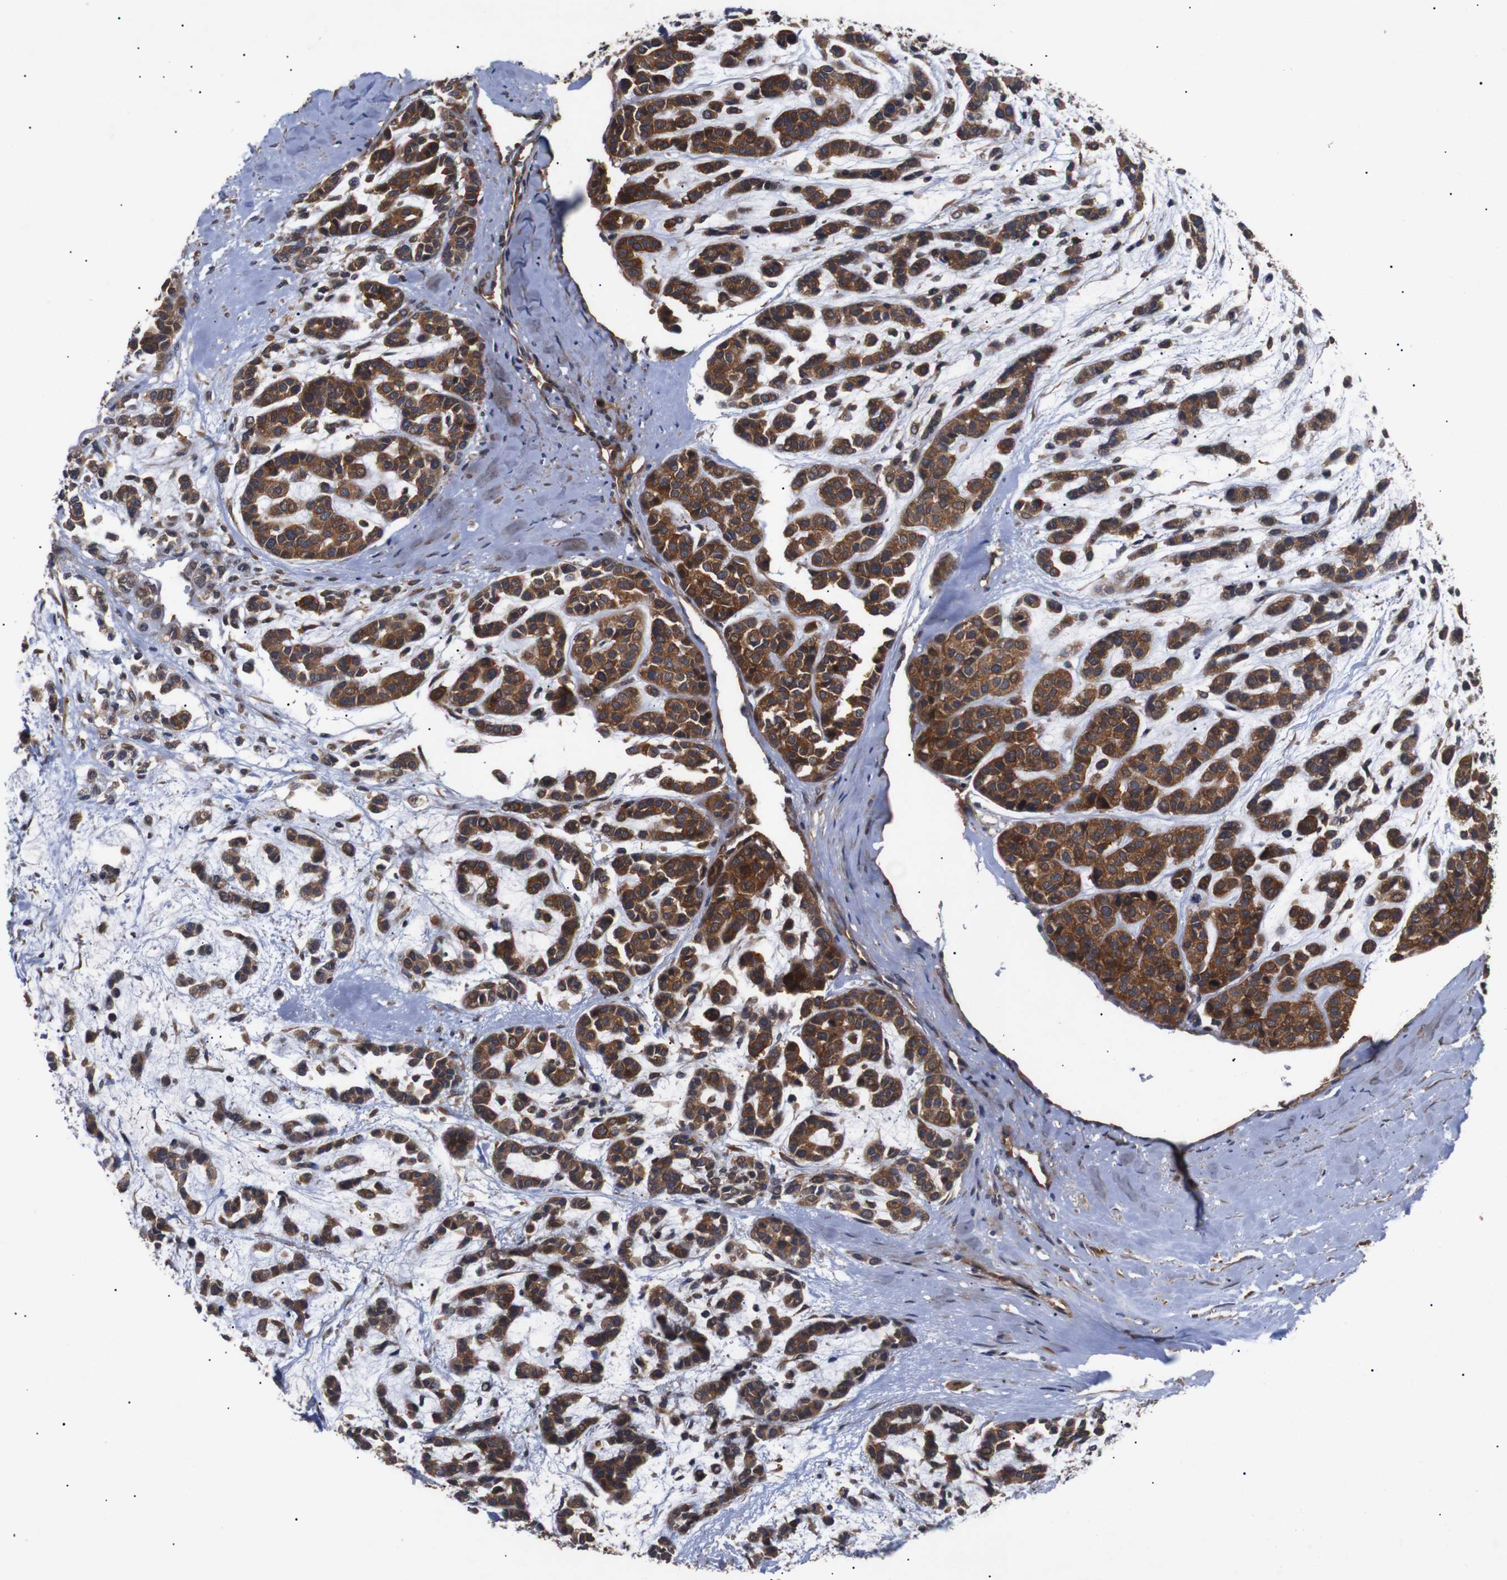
{"staining": {"intensity": "strong", "quantity": ">75%", "location": "cytoplasmic/membranous"}, "tissue": "head and neck cancer", "cell_type": "Tumor cells", "image_type": "cancer", "snomed": [{"axis": "morphology", "description": "Adenocarcinoma, NOS"}, {"axis": "morphology", "description": "Adenoma, NOS"}, {"axis": "topography", "description": "Head-Neck"}], "caption": "Immunohistochemistry micrograph of human head and neck cancer (adenoma) stained for a protein (brown), which reveals high levels of strong cytoplasmic/membranous staining in approximately >75% of tumor cells.", "gene": "PAWR", "patient": {"sex": "female", "age": 55}}